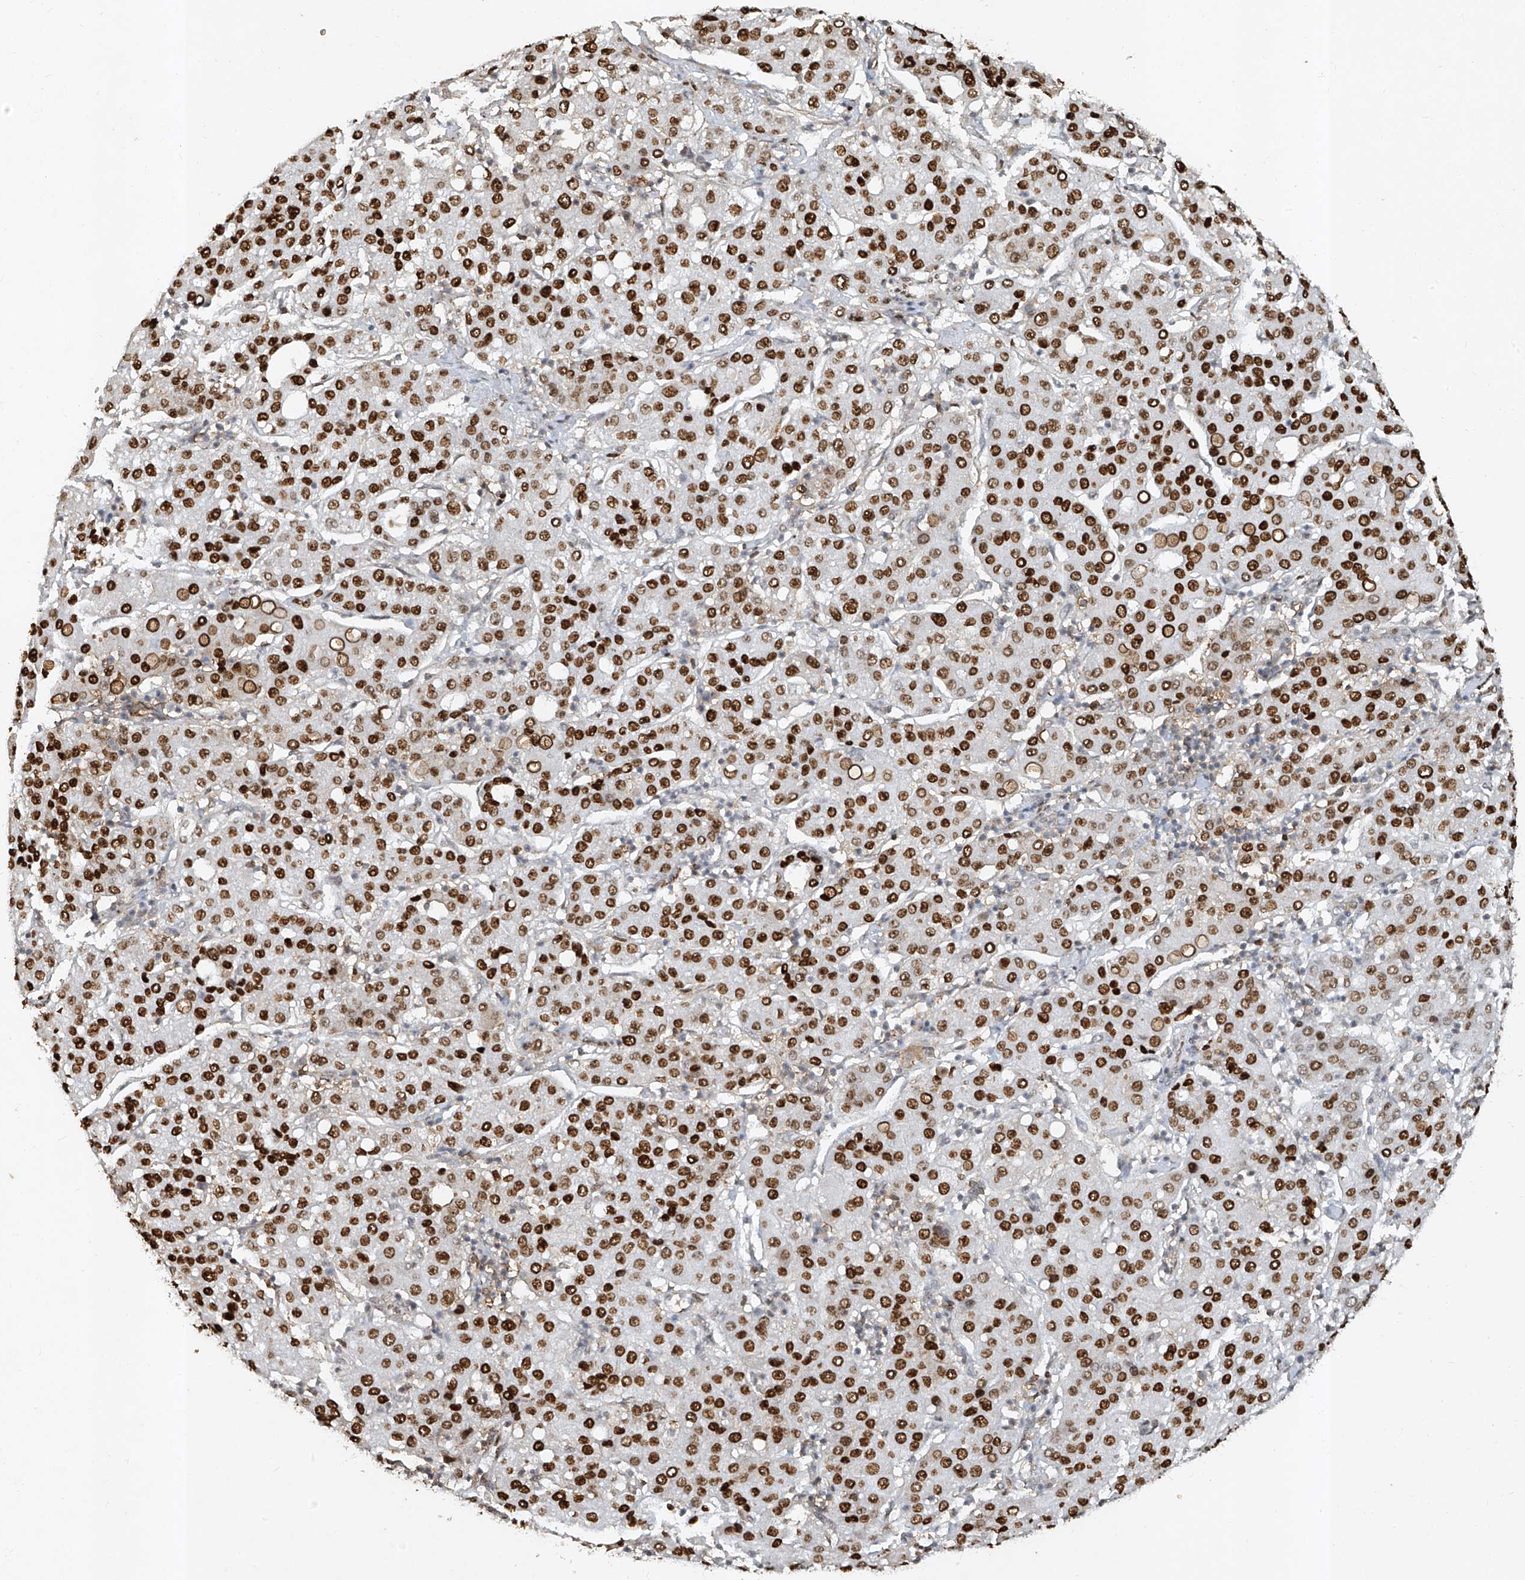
{"staining": {"intensity": "strong", "quantity": ">75%", "location": "nuclear"}, "tissue": "liver cancer", "cell_type": "Tumor cells", "image_type": "cancer", "snomed": [{"axis": "morphology", "description": "Carcinoma, Hepatocellular, NOS"}, {"axis": "topography", "description": "Liver"}], "caption": "Strong nuclear positivity is appreciated in about >75% of tumor cells in liver cancer. (DAB IHC, brown staining for protein, blue staining for nuclei).", "gene": "ATRIP", "patient": {"sex": "male", "age": 65}}